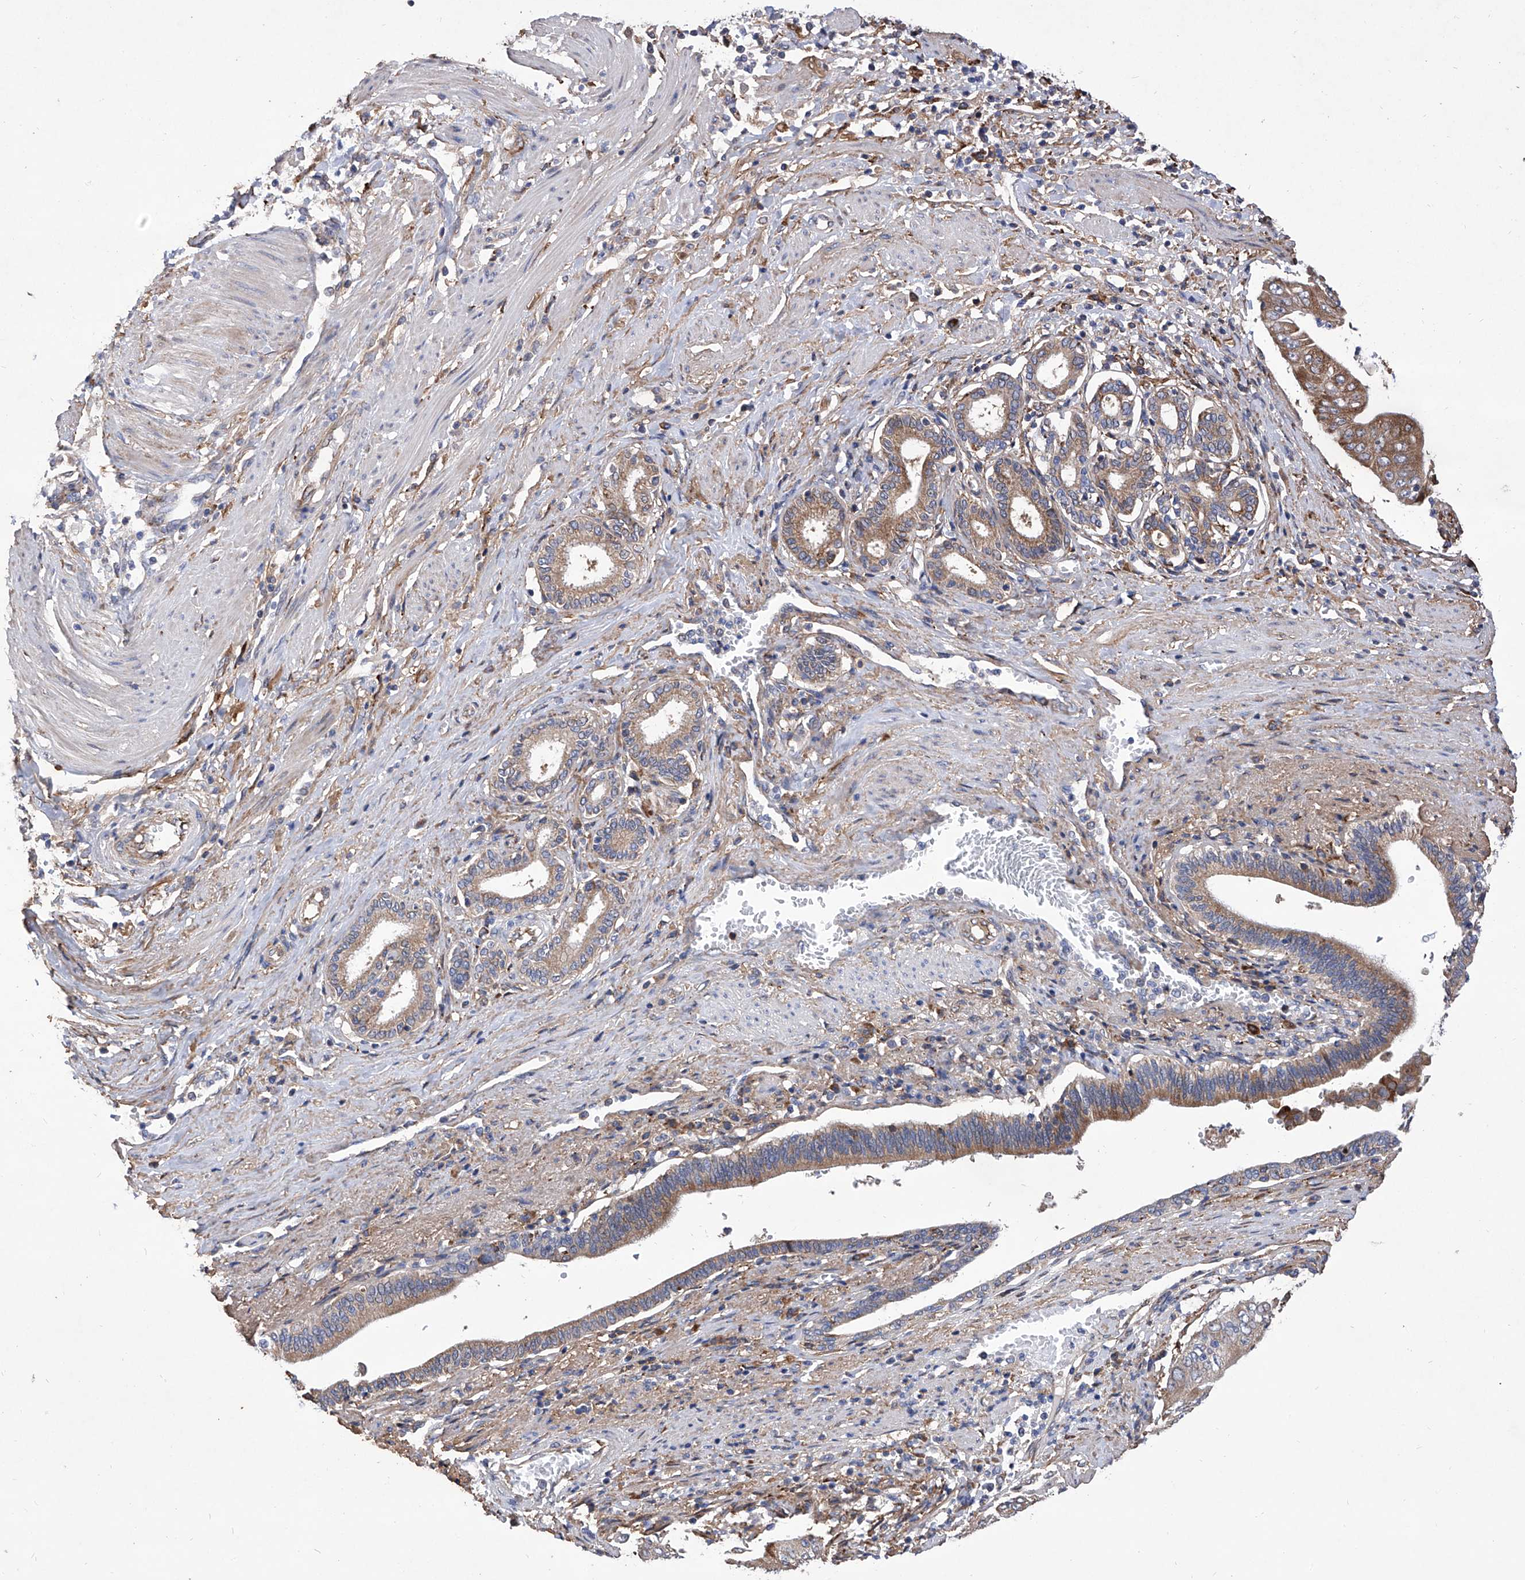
{"staining": {"intensity": "moderate", "quantity": ">75%", "location": "cytoplasmic/membranous"}, "tissue": "pancreatic cancer", "cell_type": "Tumor cells", "image_type": "cancer", "snomed": [{"axis": "morphology", "description": "Adenocarcinoma, NOS"}, {"axis": "topography", "description": "Pancreas"}], "caption": "Adenocarcinoma (pancreatic) tissue exhibits moderate cytoplasmic/membranous positivity in approximately >75% of tumor cells", "gene": "INPP5B", "patient": {"sex": "female", "age": 77}}